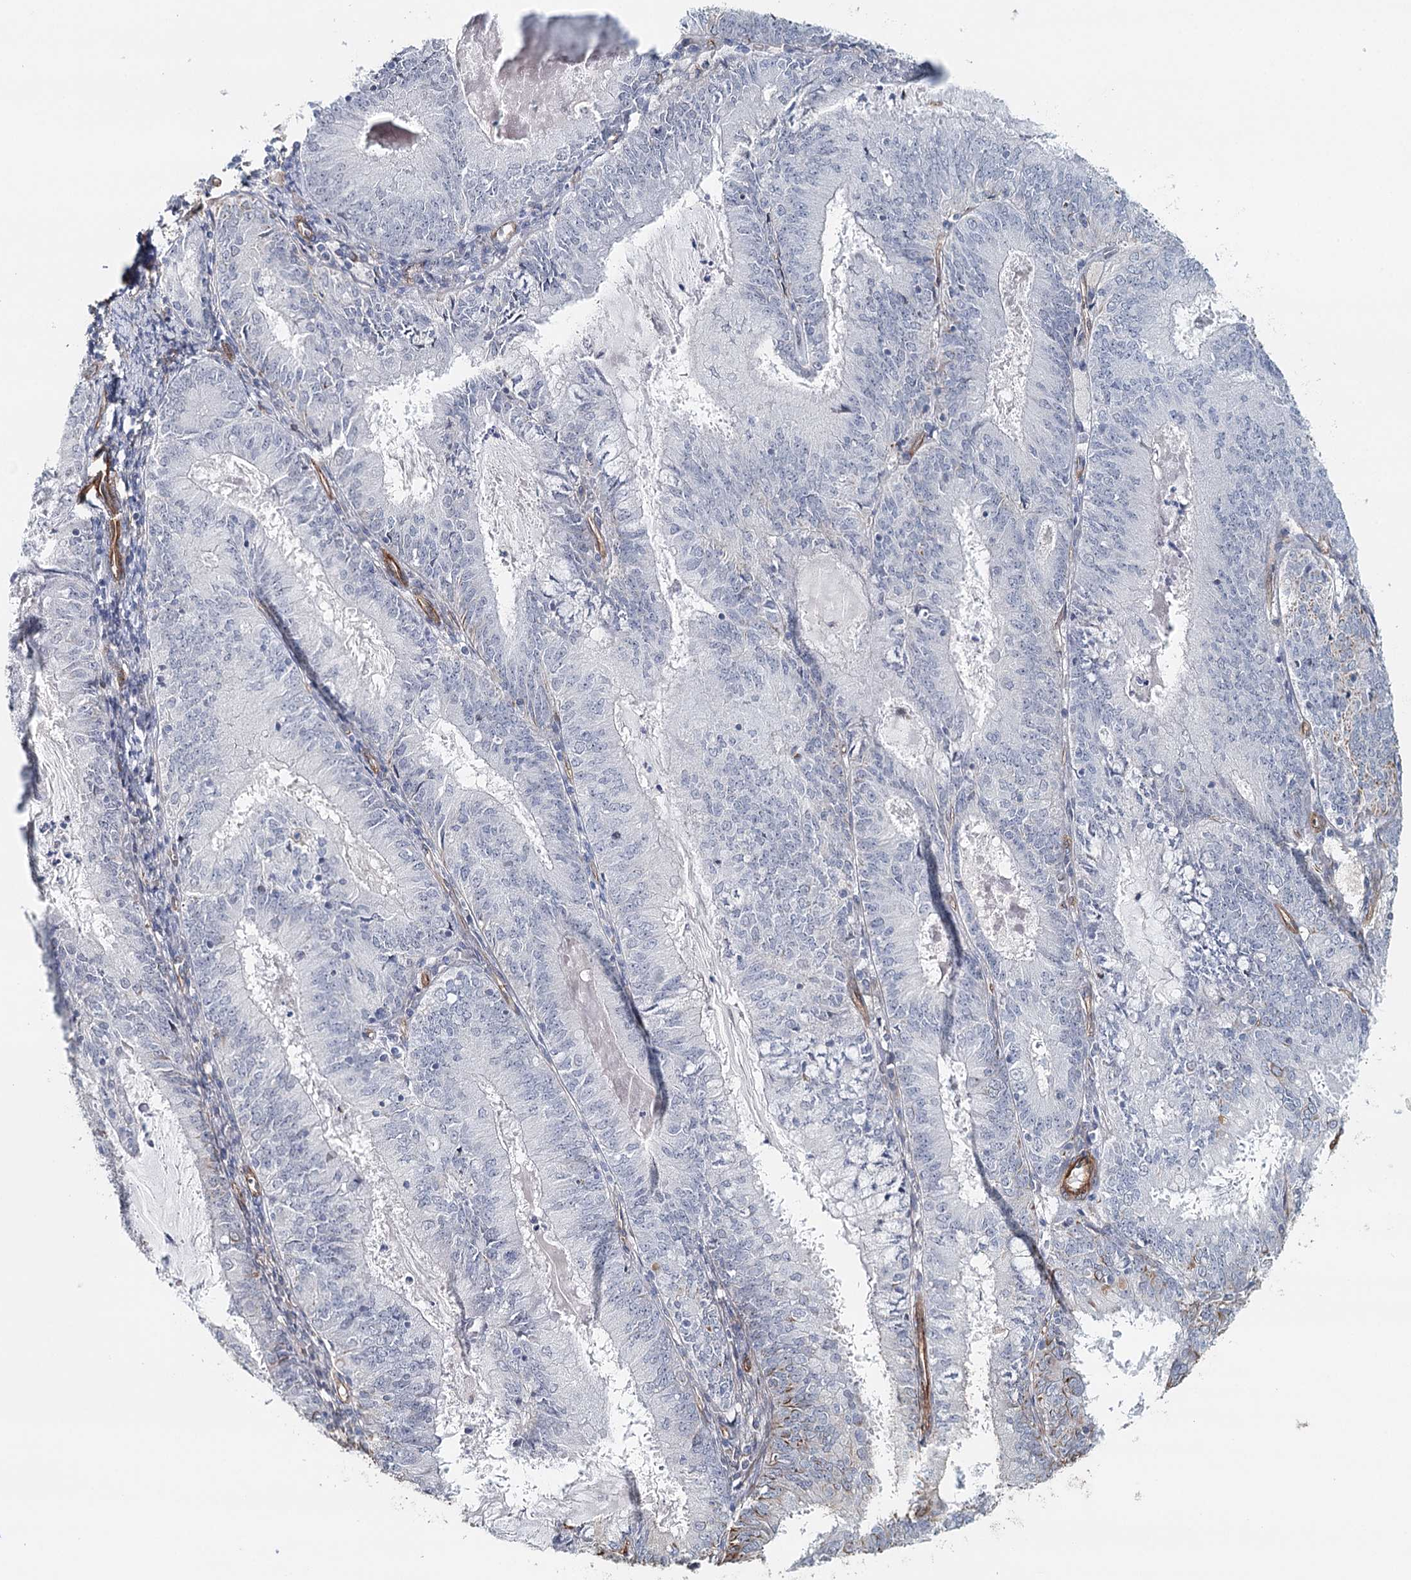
{"staining": {"intensity": "negative", "quantity": "none", "location": "none"}, "tissue": "endometrial cancer", "cell_type": "Tumor cells", "image_type": "cancer", "snomed": [{"axis": "morphology", "description": "Adenocarcinoma, NOS"}, {"axis": "topography", "description": "Endometrium"}], "caption": "Immunohistochemistry micrograph of human endometrial cancer stained for a protein (brown), which exhibits no positivity in tumor cells. (IHC, brightfield microscopy, high magnification).", "gene": "SYNPO", "patient": {"sex": "female", "age": 57}}